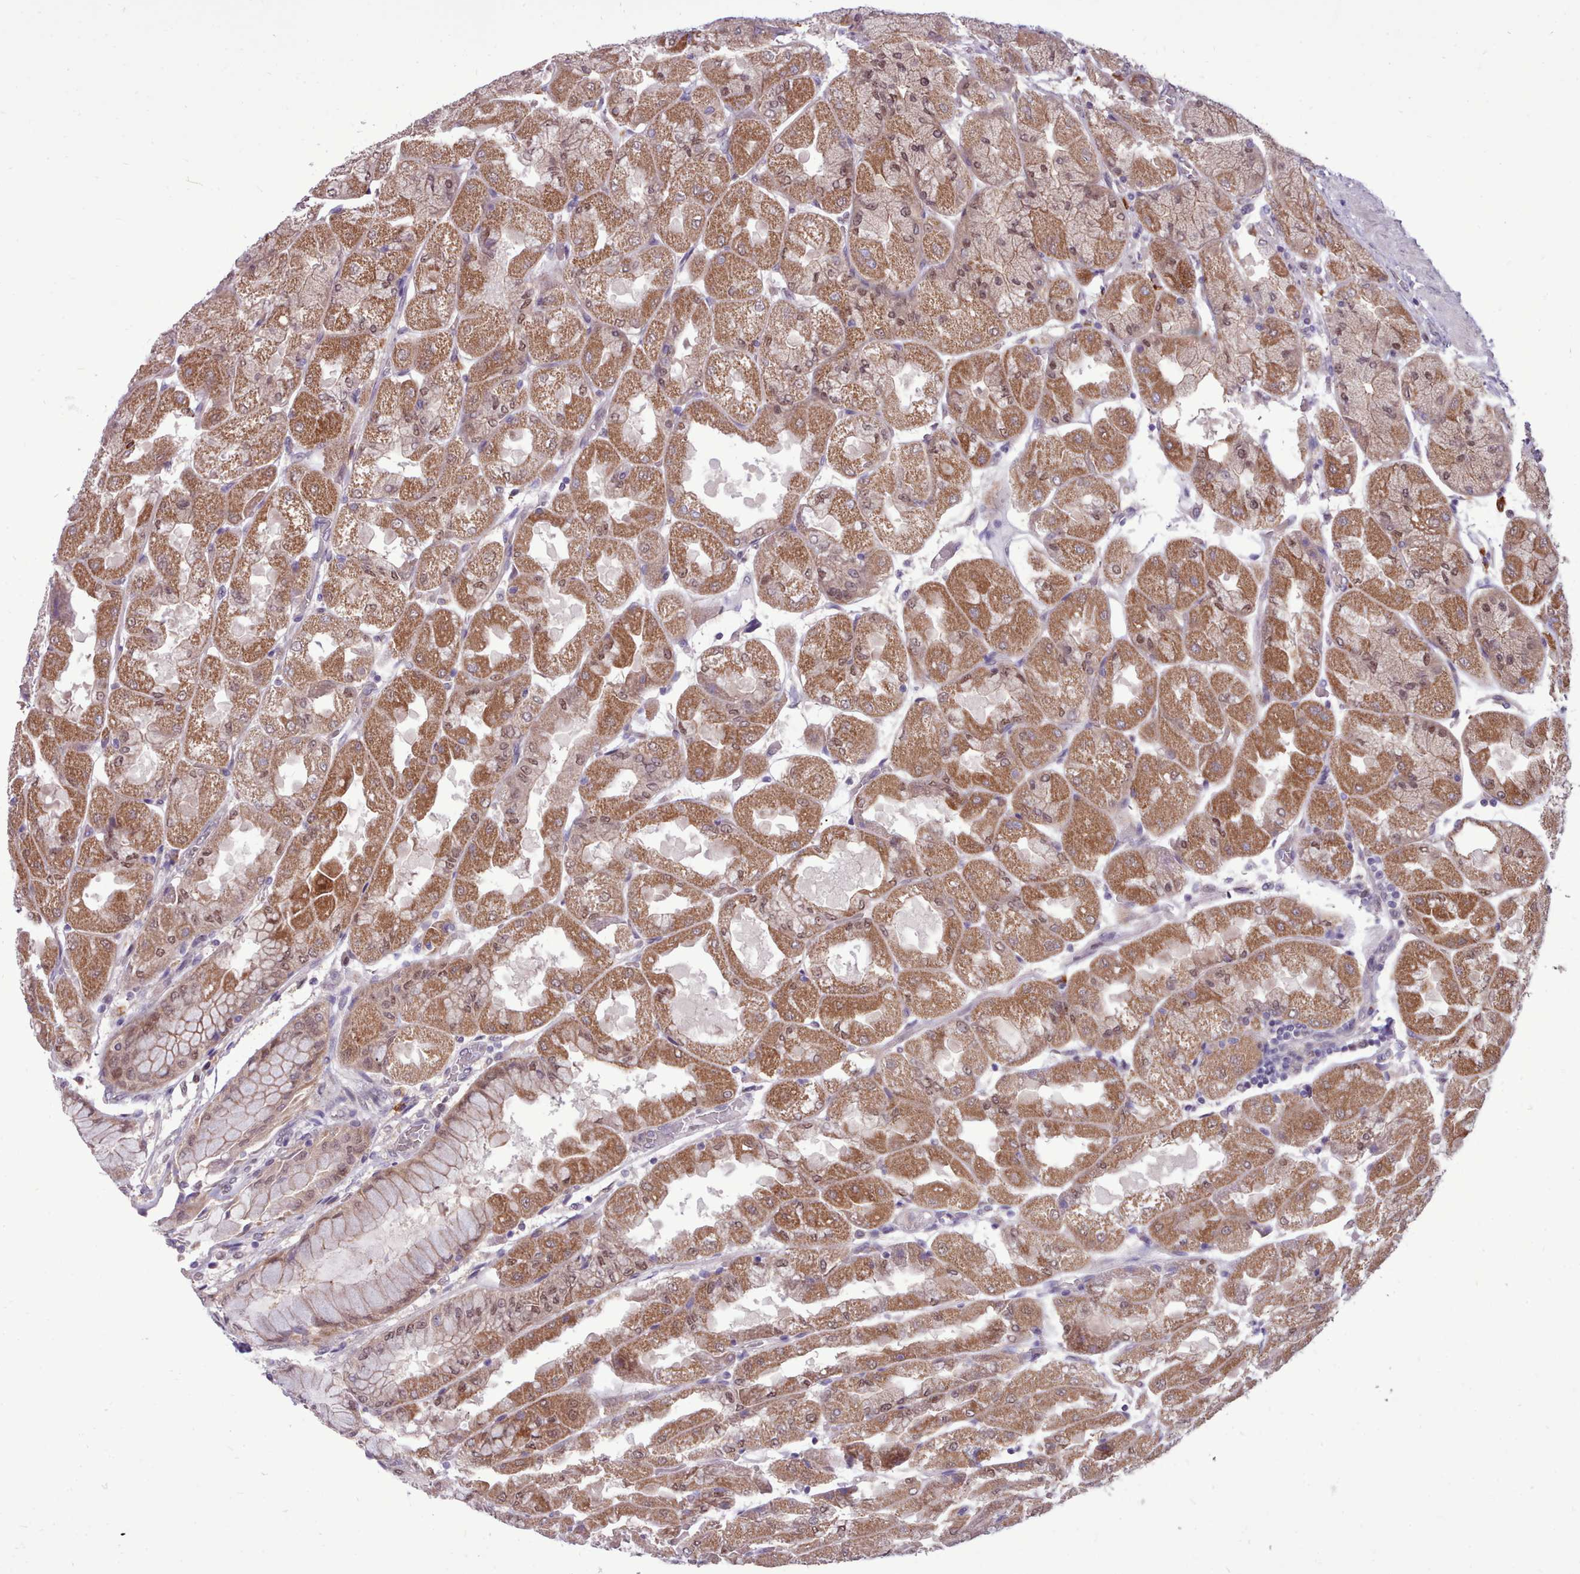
{"staining": {"intensity": "moderate", "quantity": ">75%", "location": "cytoplasmic/membranous,nuclear"}, "tissue": "stomach", "cell_type": "Glandular cells", "image_type": "normal", "snomed": [{"axis": "morphology", "description": "Normal tissue, NOS"}, {"axis": "topography", "description": "Stomach"}], "caption": "About >75% of glandular cells in normal stomach exhibit moderate cytoplasmic/membranous,nuclear protein staining as visualized by brown immunohistochemical staining.", "gene": "AHCY", "patient": {"sex": "female", "age": 61}}